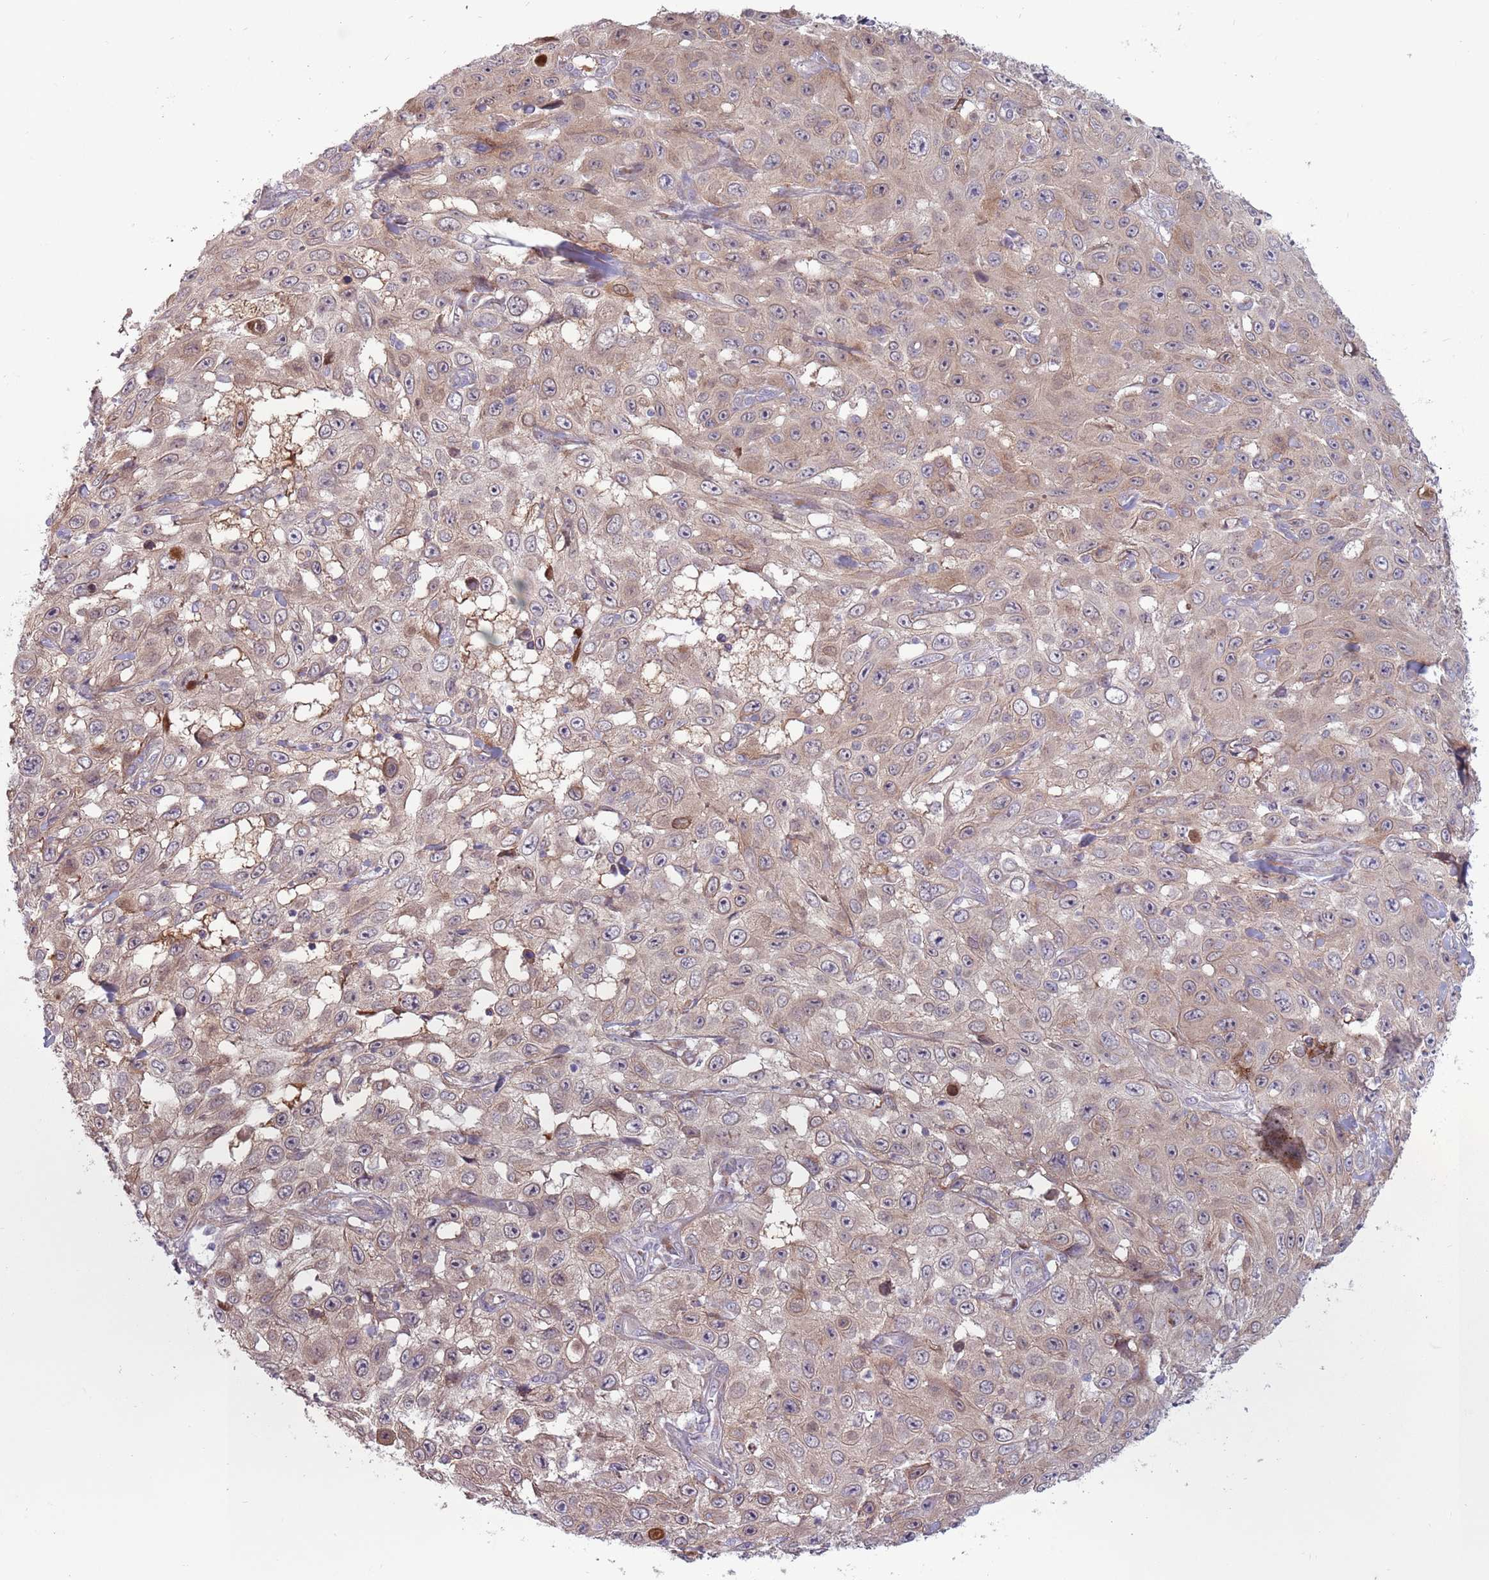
{"staining": {"intensity": "weak", "quantity": "25%-75%", "location": "cytoplasmic/membranous"}, "tissue": "skin cancer", "cell_type": "Tumor cells", "image_type": "cancer", "snomed": [{"axis": "morphology", "description": "Squamous cell carcinoma, NOS"}, {"axis": "topography", "description": "Skin"}], "caption": "Weak cytoplasmic/membranous expression for a protein is present in about 25%-75% of tumor cells of skin cancer using IHC.", "gene": "CCDC150", "patient": {"sex": "male", "age": 82}}